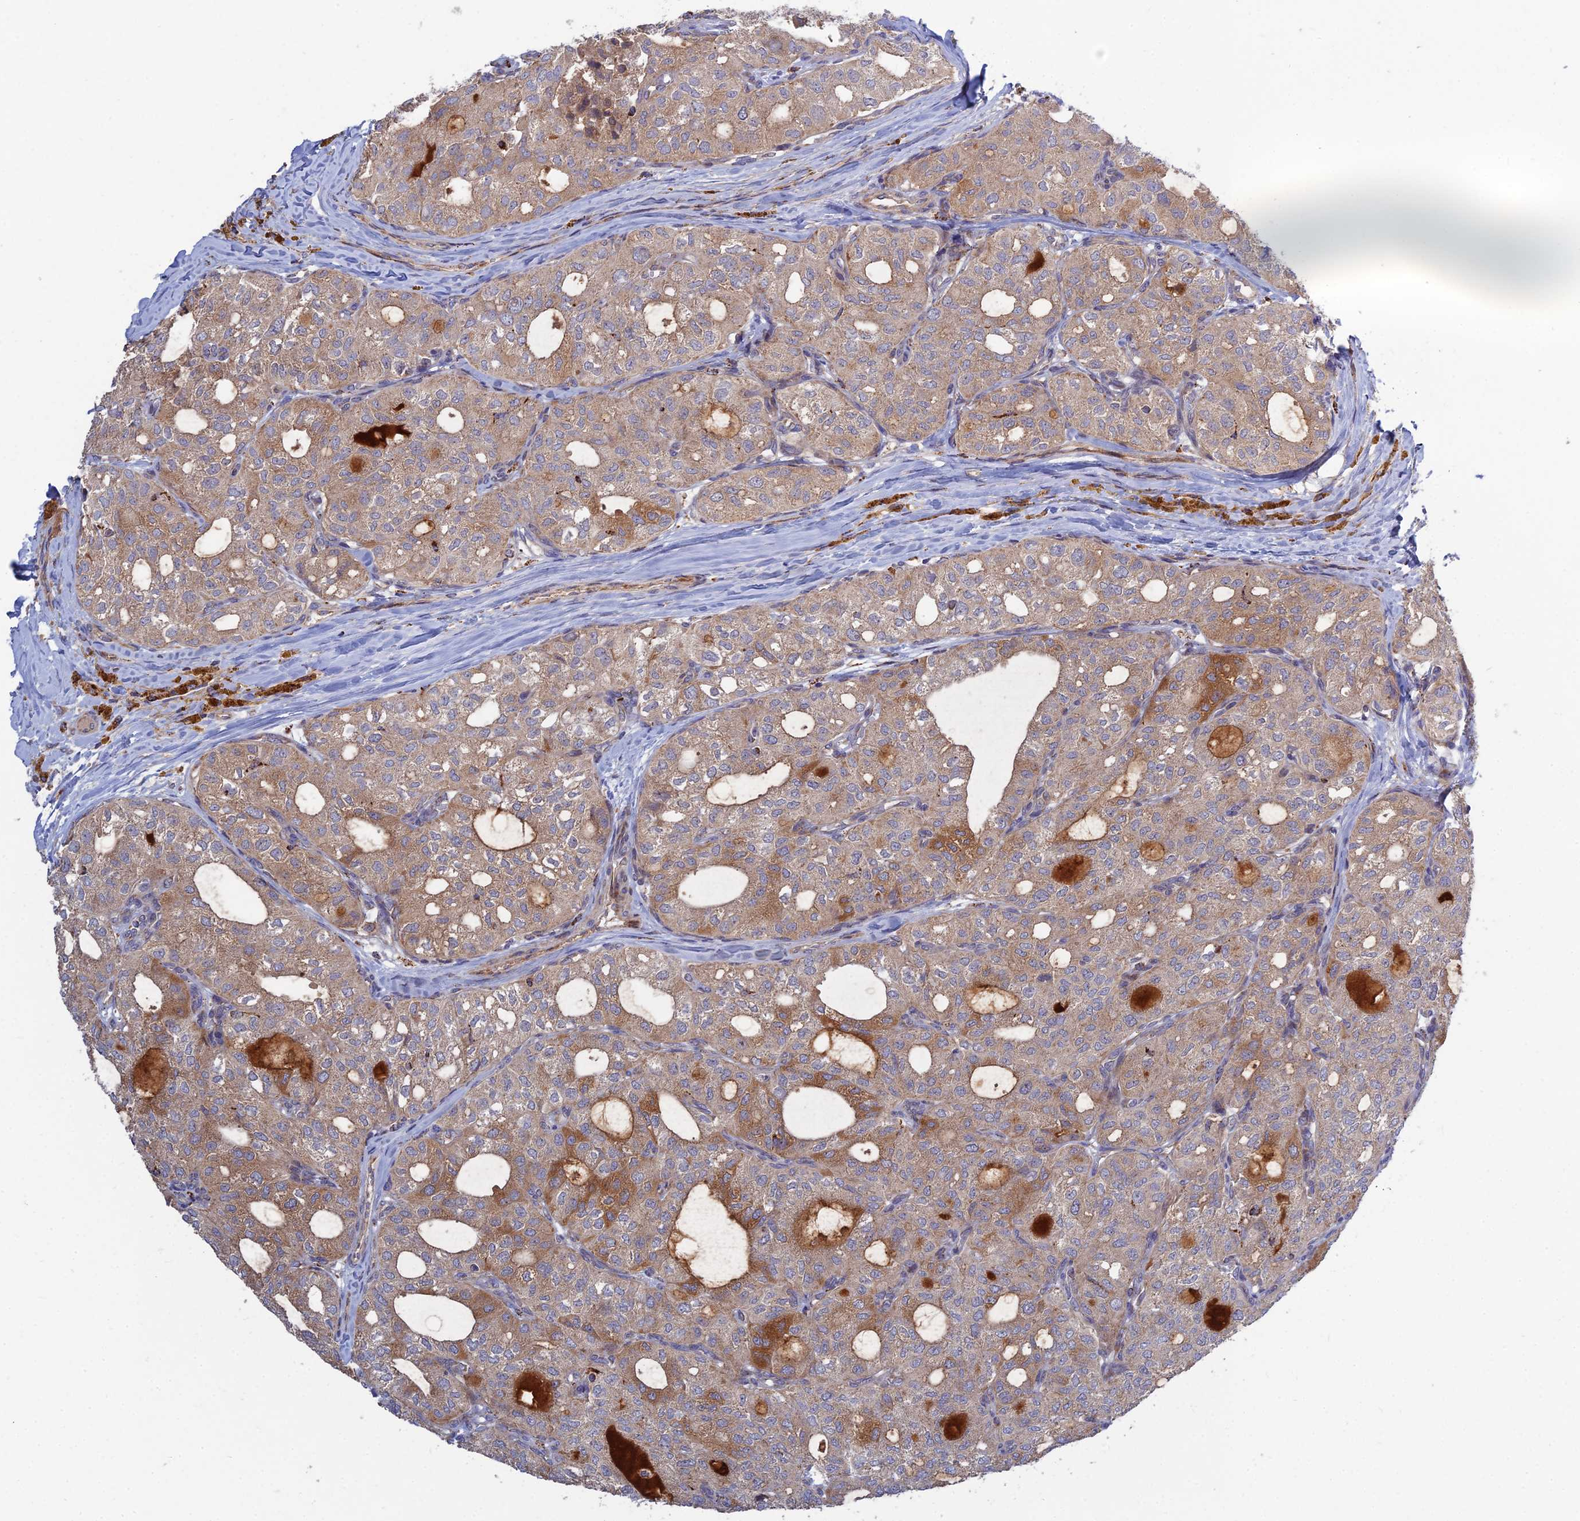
{"staining": {"intensity": "moderate", "quantity": "<25%", "location": "cytoplasmic/membranous"}, "tissue": "thyroid cancer", "cell_type": "Tumor cells", "image_type": "cancer", "snomed": [{"axis": "morphology", "description": "Follicular adenoma carcinoma, NOS"}, {"axis": "topography", "description": "Thyroid gland"}], "caption": "Moderate cytoplasmic/membranous protein staining is identified in approximately <25% of tumor cells in follicular adenoma carcinoma (thyroid). (DAB (3,3'-diaminobenzidine) IHC, brown staining for protein, blue staining for nuclei).", "gene": "RIC8B", "patient": {"sex": "male", "age": 75}}